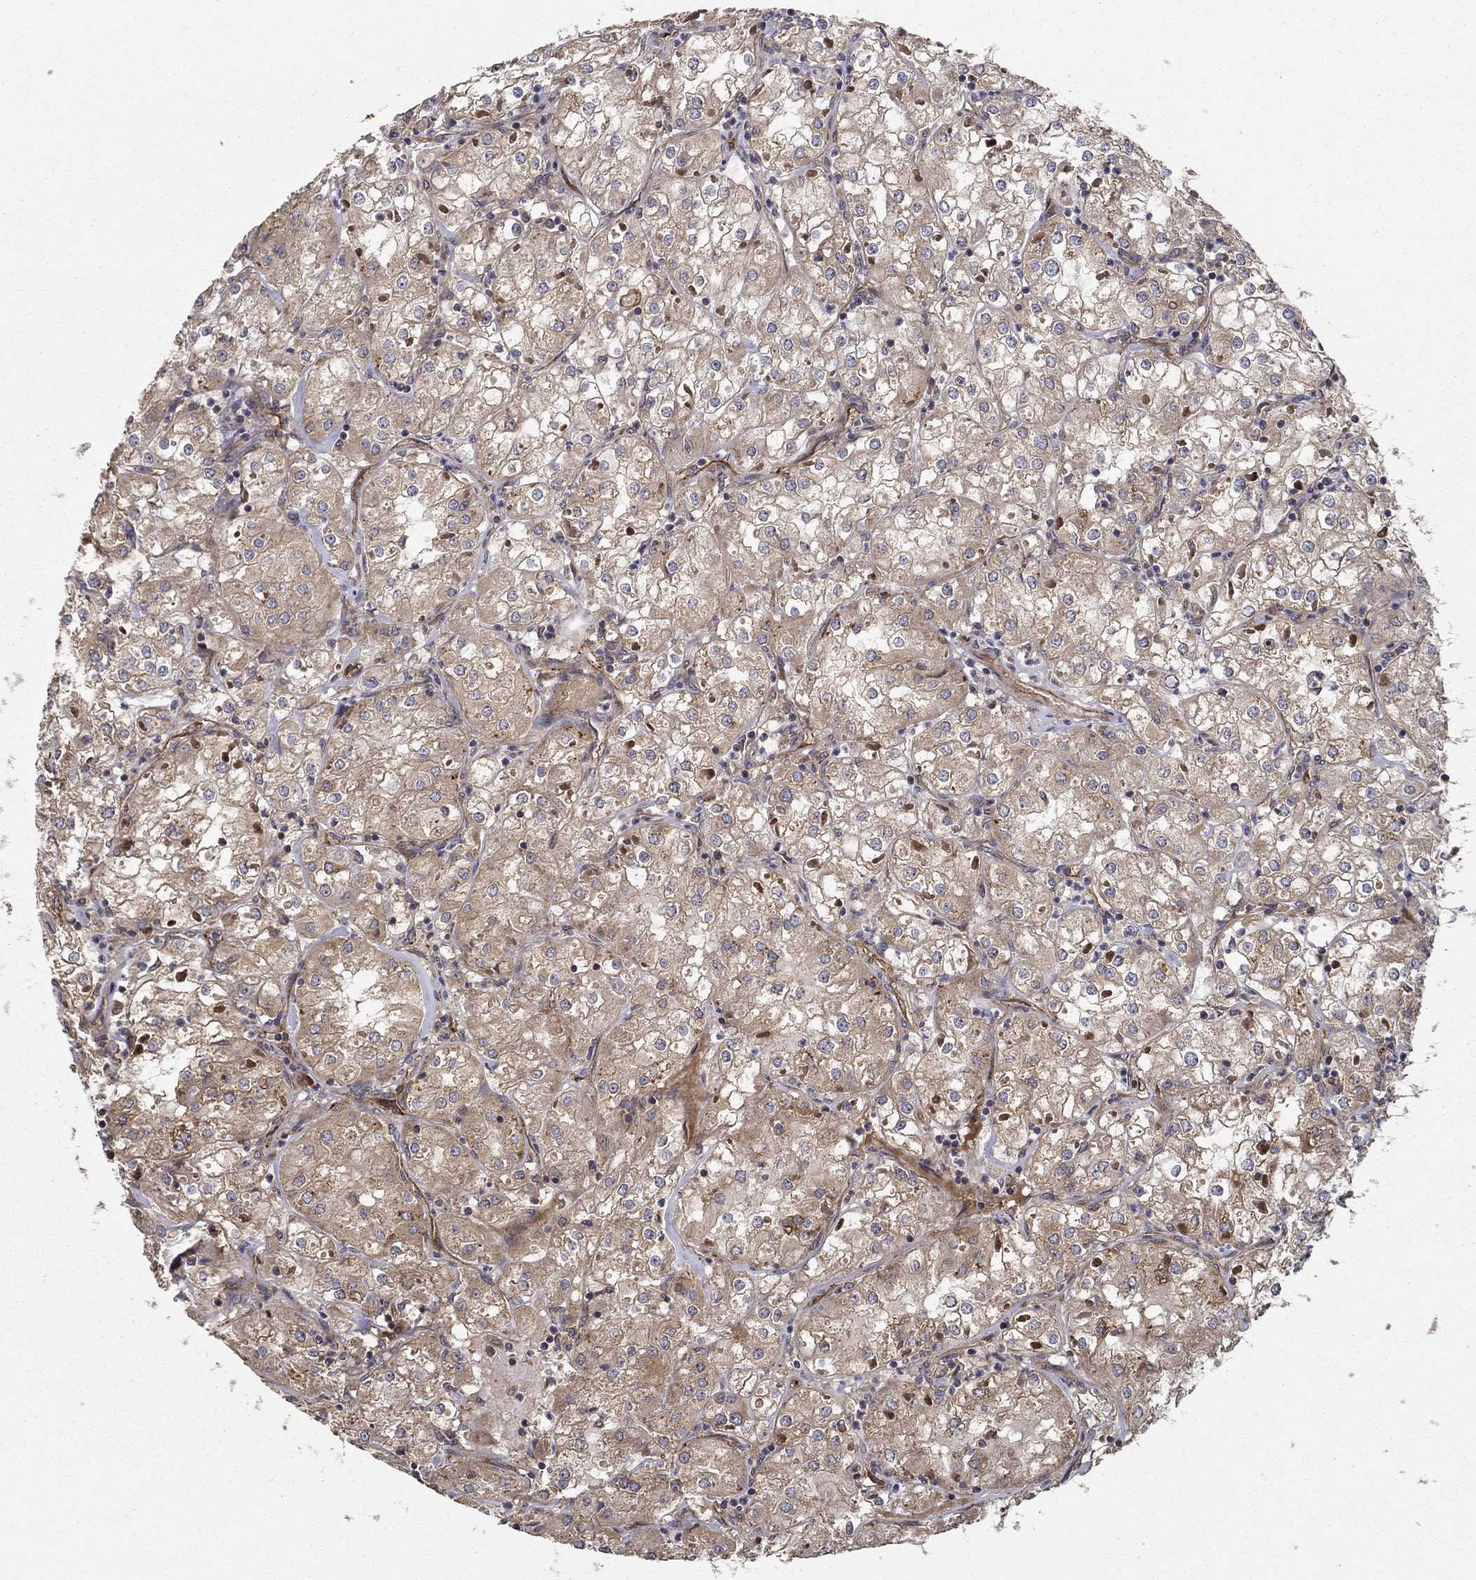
{"staining": {"intensity": "moderate", "quantity": "25%-75%", "location": "cytoplasmic/membranous"}, "tissue": "renal cancer", "cell_type": "Tumor cells", "image_type": "cancer", "snomed": [{"axis": "morphology", "description": "Adenocarcinoma, NOS"}, {"axis": "topography", "description": "Kidney"}], "caption": "Moderate cytoplasmic/membranous positivity for a protein is appreciated in approximately 25%-75% of tumor cells of renal cancer using immunohistochemistry.", "gene": "BABAM2", "patient": {"sex": "male", "age": 77}}